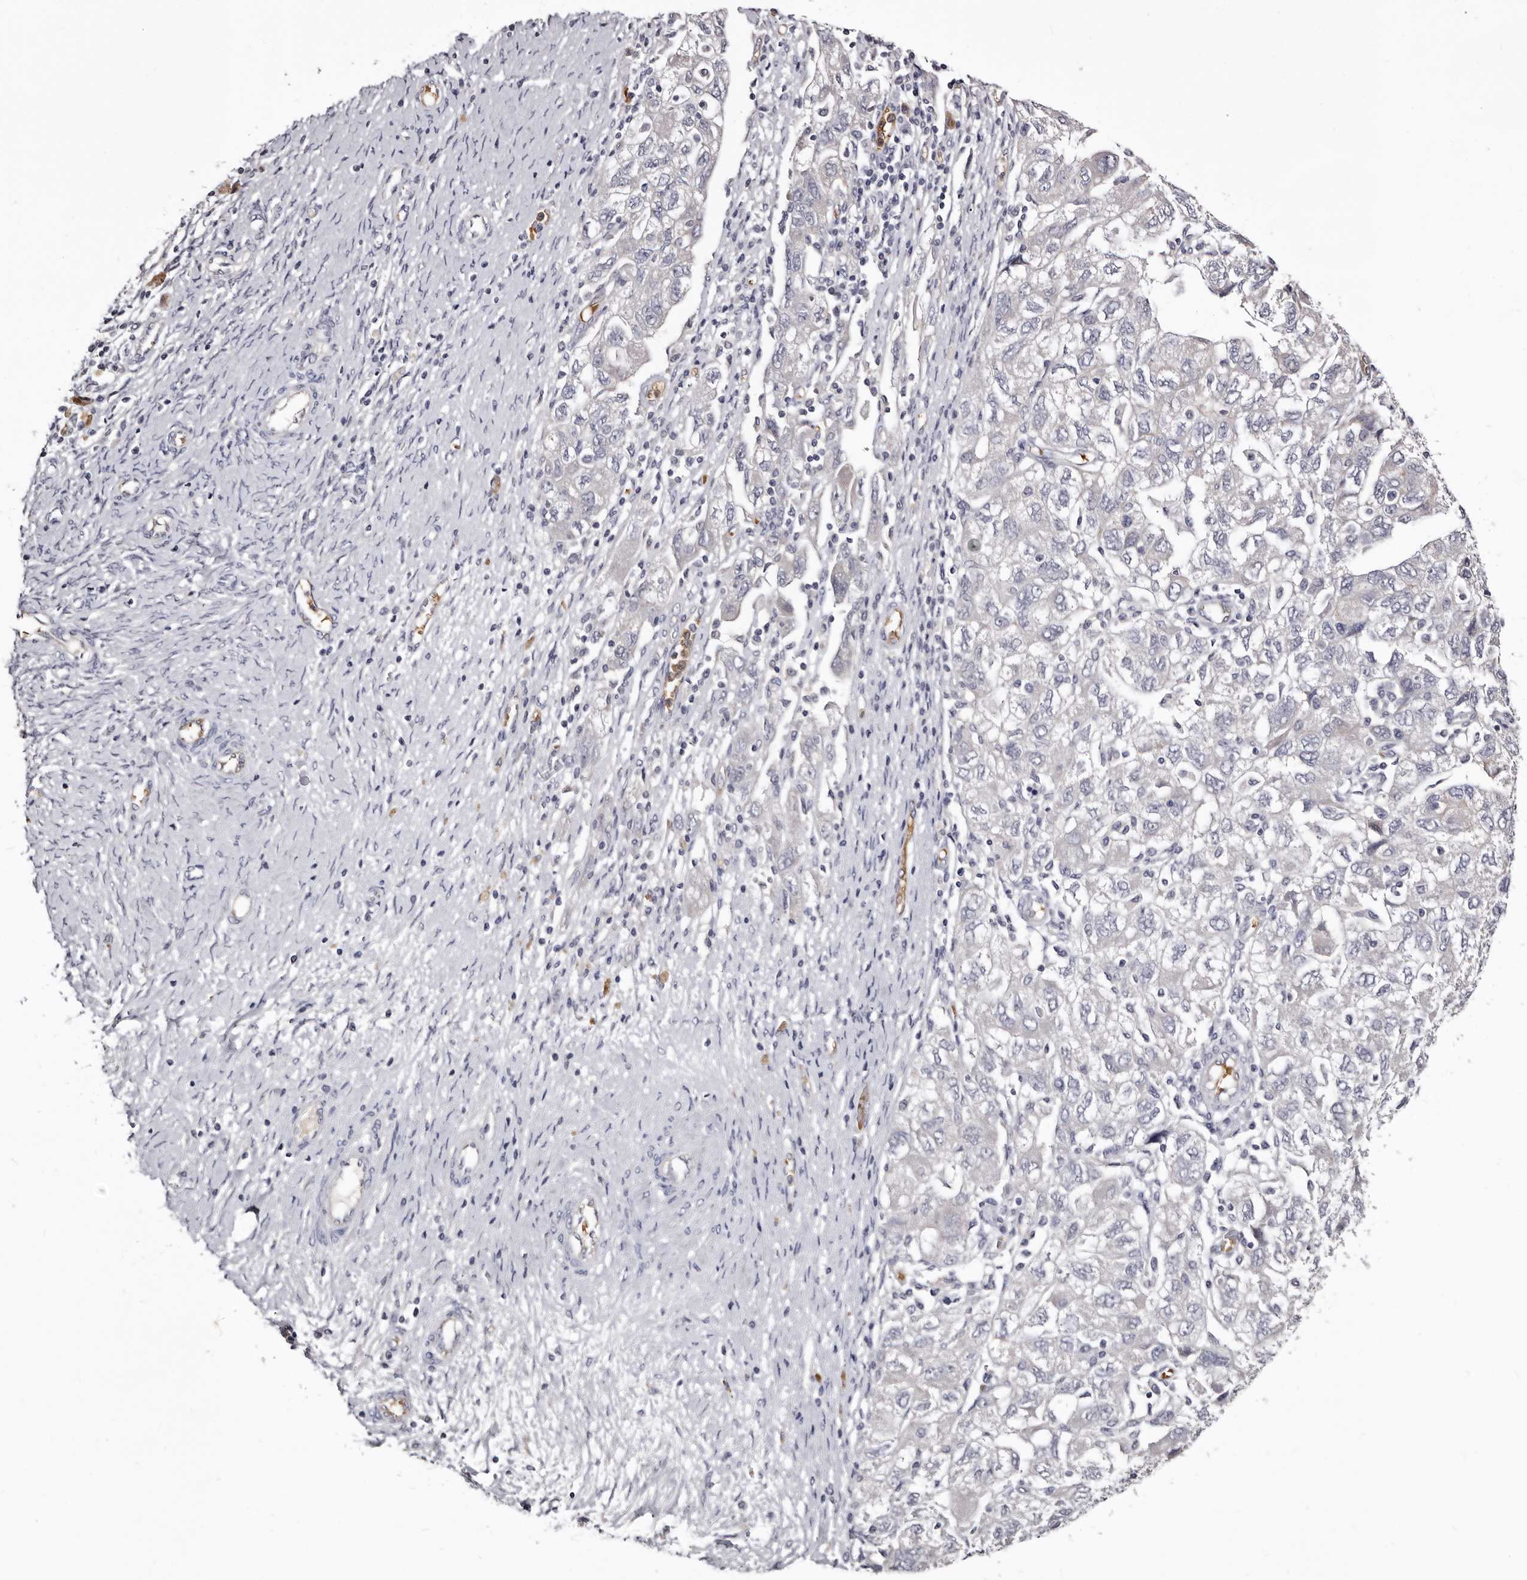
{"staining": {"intensity": "negative", "quantity": "none", "location": "none"}, "tissue": "ovarian cancer", "cell_type": "Tumor cells", "image_type": "cancer", "snomed": [{"axis": "morphology", "description": "Carcinoma, NOS"}, {"axis": "morphology", "description": "Cystadenocarcinoma, serous, NOS"}, {"axis": "topography", "description": "Ovary"}], "caption": "Tumor cells are negative for brown protein staining in serous cystadenocarcinoma (ovarian).", "gene": "BPGM", "patient": {"sex": "female", "age": 69}}